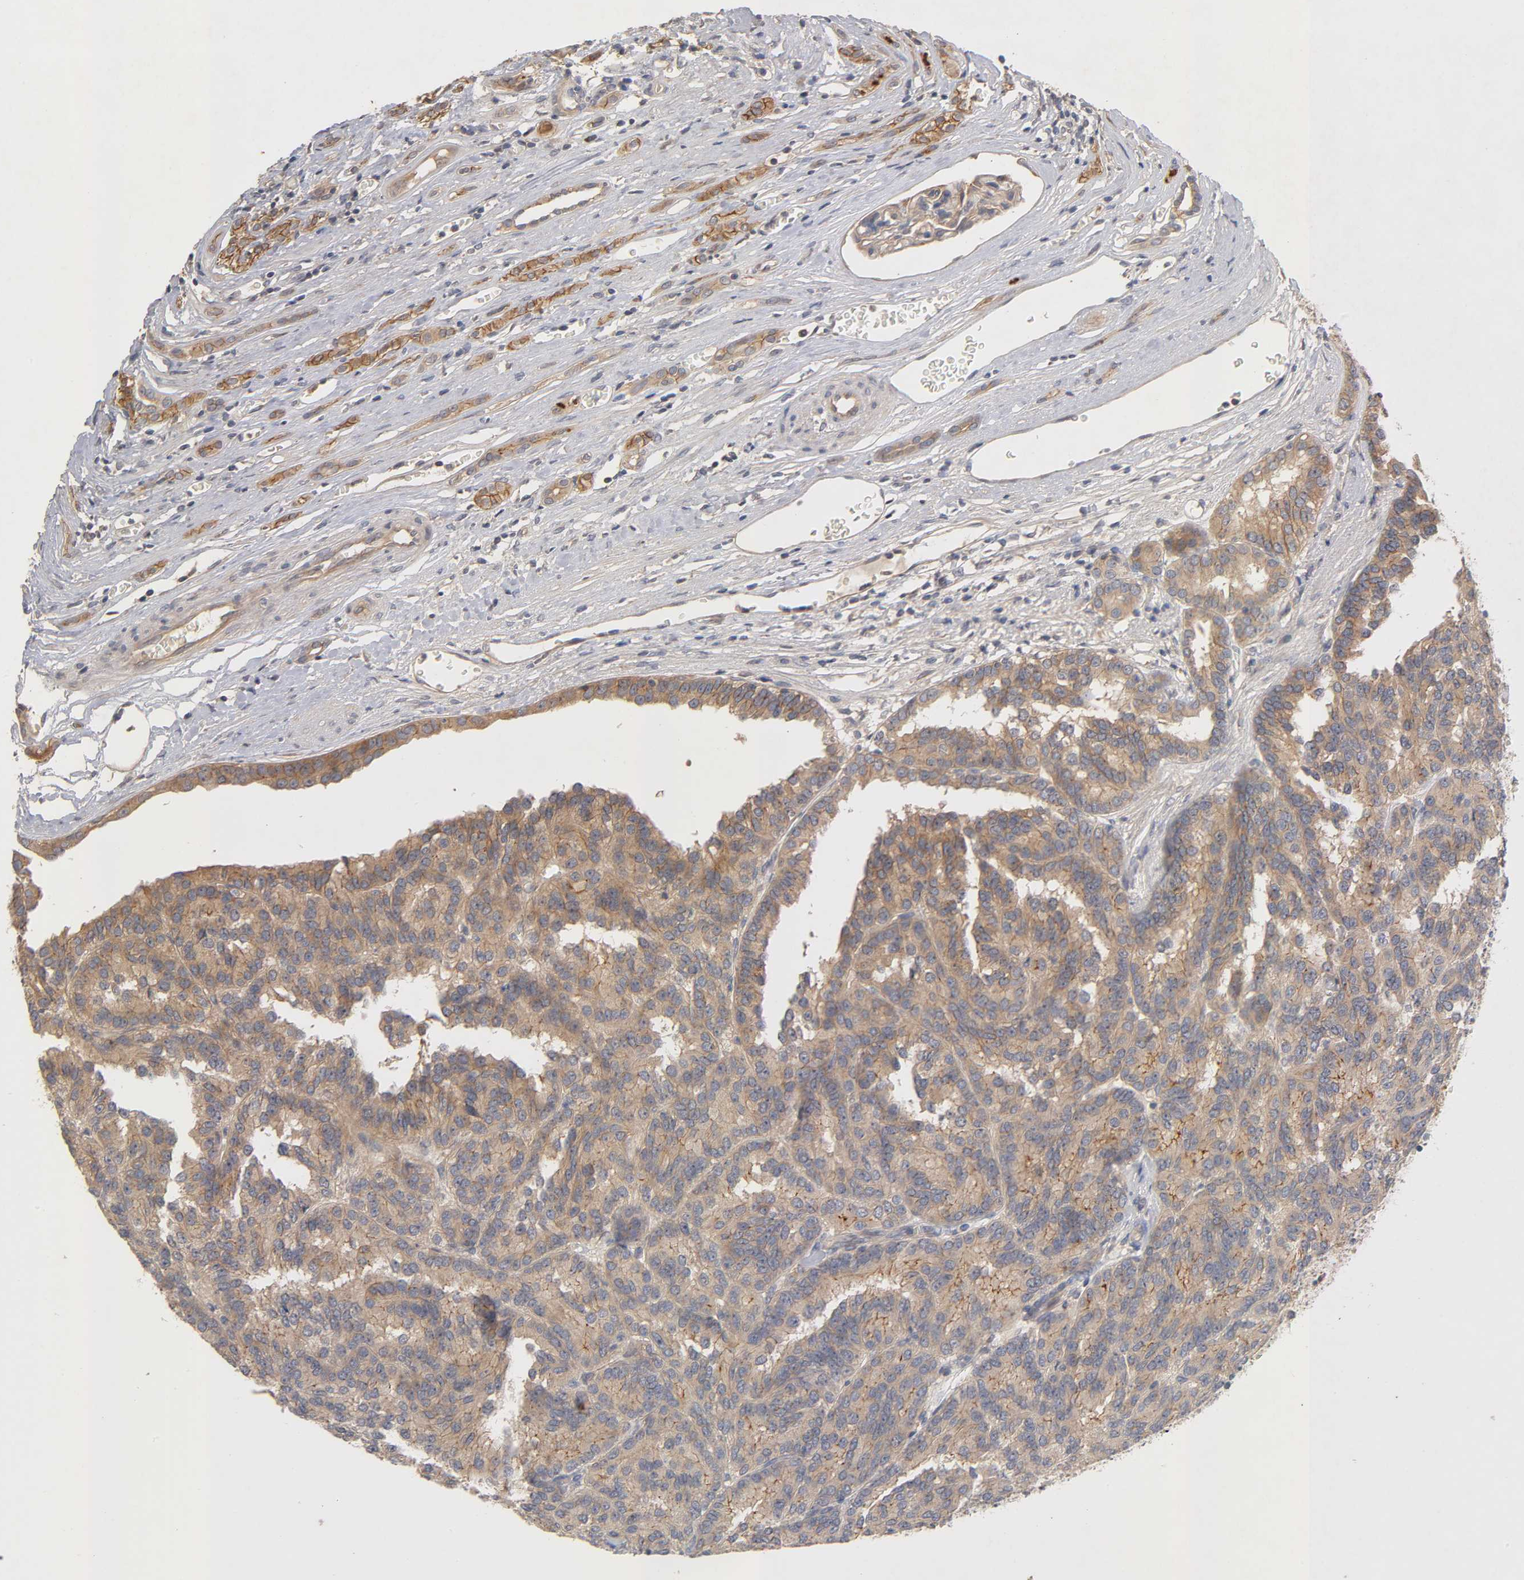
{"staining": {"intensity": "moderate", "quantity": ">75%", "location": "cytoplasmic/membranous"}, "tissue": "renal cancer", "cell_type": "Tumor cells", "image_type": "cancer", "snomed": [{"axis": "morphology", "description": "Adenocarcinoma, NOS"}, {"axis": "topography", "description": "Kidney"}], "caption": "Moderate cytoplasmic/membranous expression for a protein is identified in about >75% of tumor cells of renal adenocarcinoma using immunohistochemistry.", "gene": "PDZD11", "patient": {"sex": "male", "age": 46}}